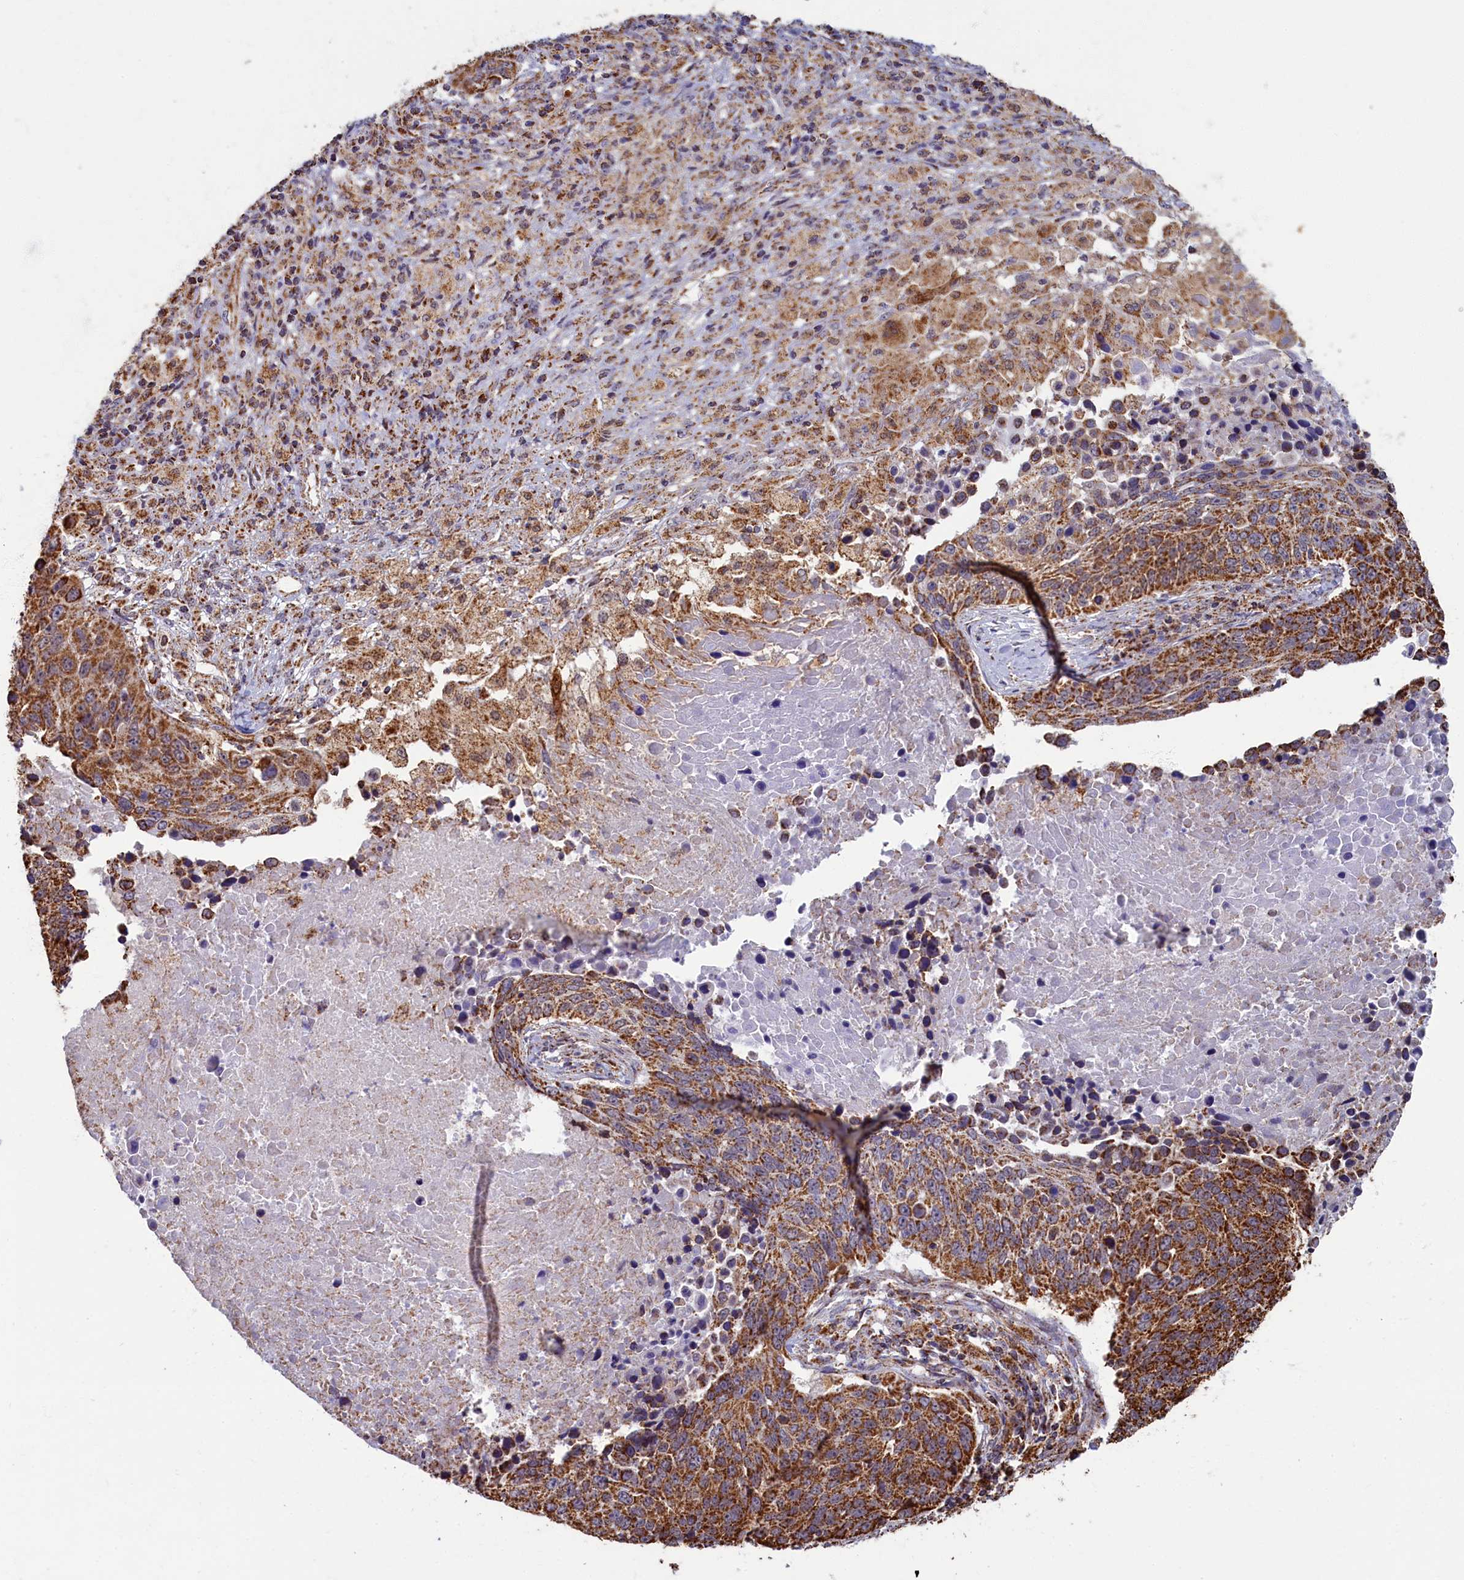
{"staining": {"intensity": "moderate", "quantity": ">75%", "location": "cytoplasmic/membranous"}, "tissue": "lung cancer", "cell_type": "Tumor cells", "image_type": "cancer", "snomed": [{"axis": "morphology", "description": "Normal tissue, NOS"}, {"axis": "morphology", "description": "Squamous cell carcinoma, NOS"}, {"axis": "topography", "description": "Lymph node"}, {"axis": "topography", "description": "Lung"}], "caption": "Immunohistochemistry (IHC) (DAB (3,3'-diaminobenzidine)) staining of lung cancer (squamous cell carcinoma) demonstrates moderate cytoplasmic/membranous protein positivity in about >75% of tumor cells.", "gene": "SPR", "patient": {"sex": "male", "age": 66}}